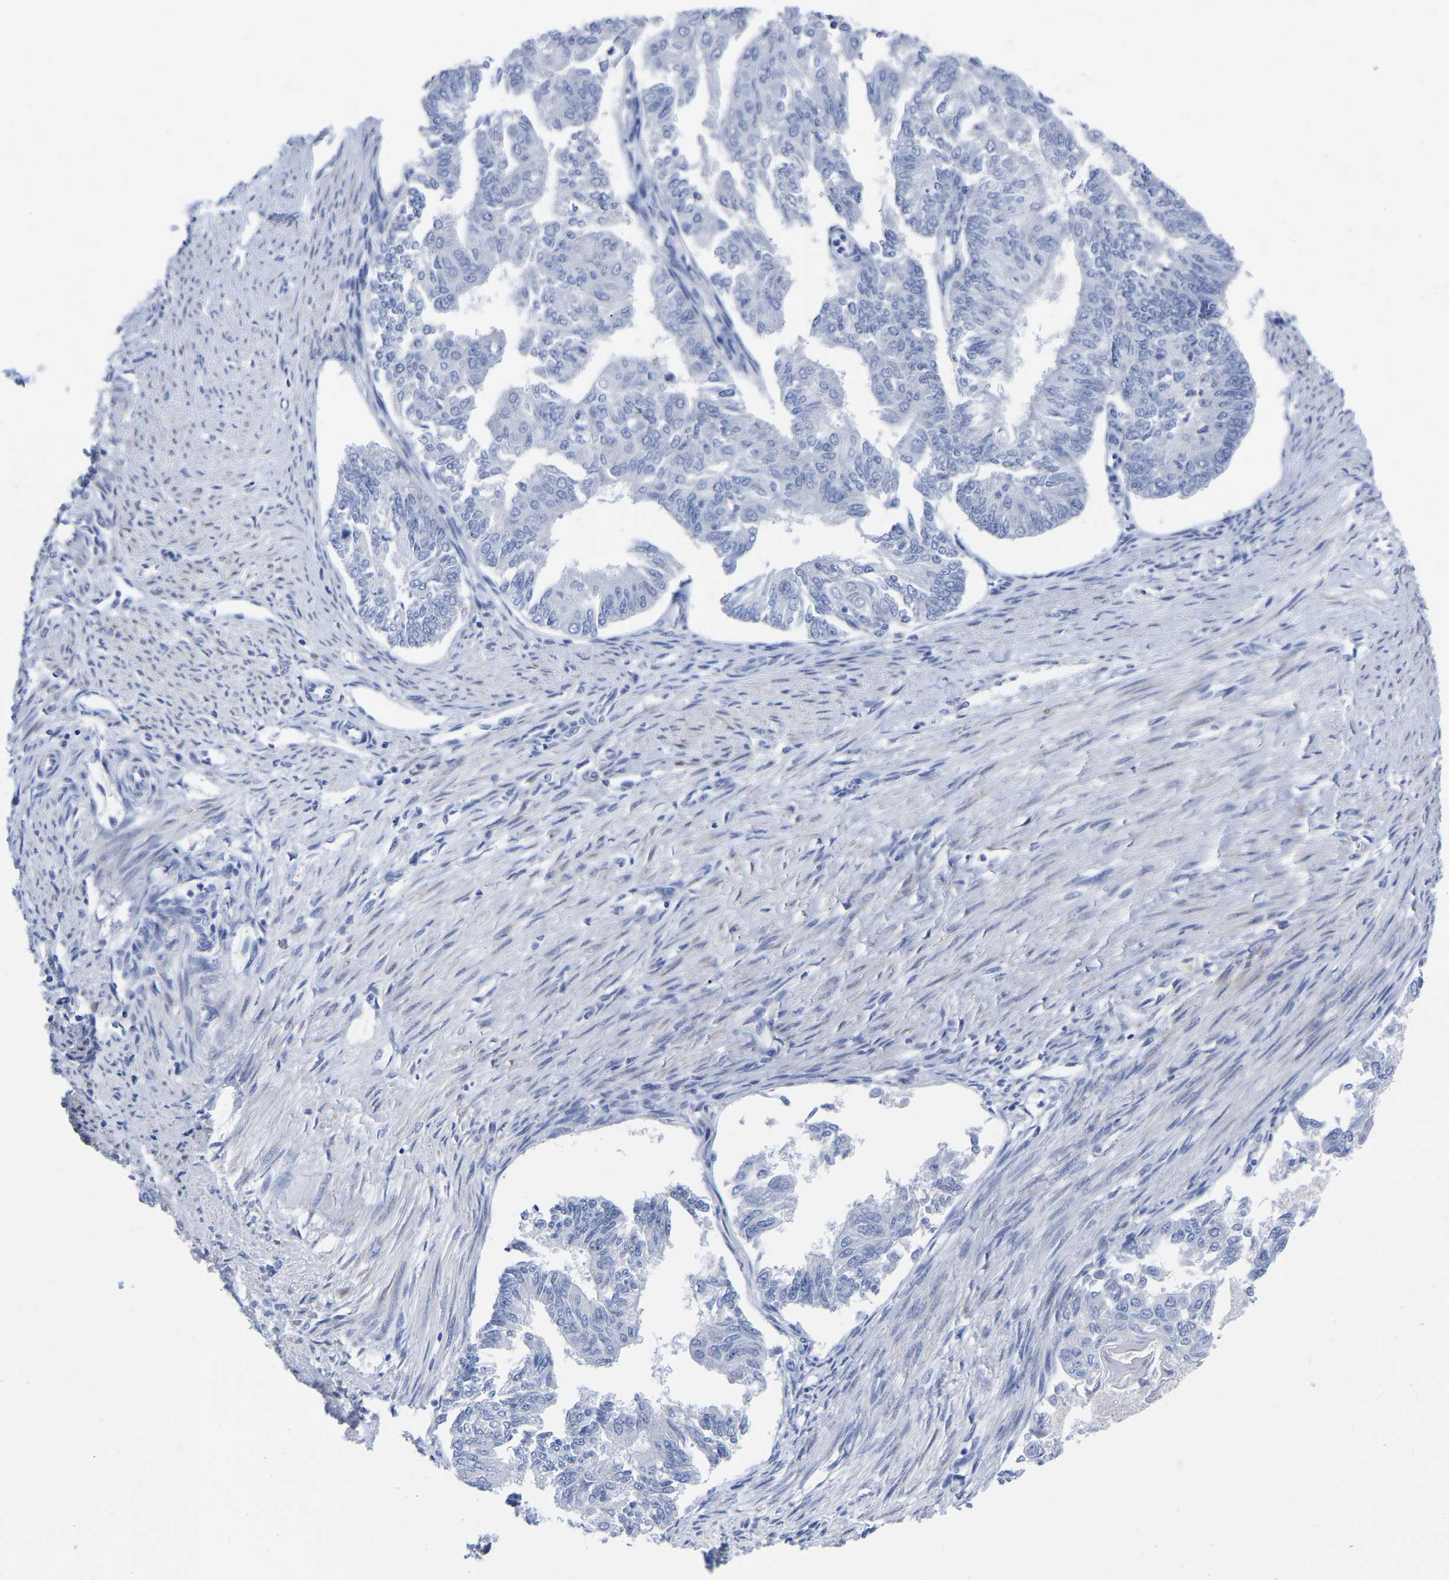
{"staining": {"intensity": "negative", "quantity": "none", "location": "none"}, "tissue": "endometrial cancer", "cell_type": "Tumor cells", "image_type": "cancer", "snomed": [{"axis": "morphology", "description": "Adenocarcinoma, NOS"}, {"axis": "topography", "description": "Endometrium"}], "caption": "Human endometrial adenocarcinoma stained for a protein using immunohistochemistry exhibits no expression in tumor cells.", "gene": "HAPLN1", "patient": {"sex": "female", "age": 32}}